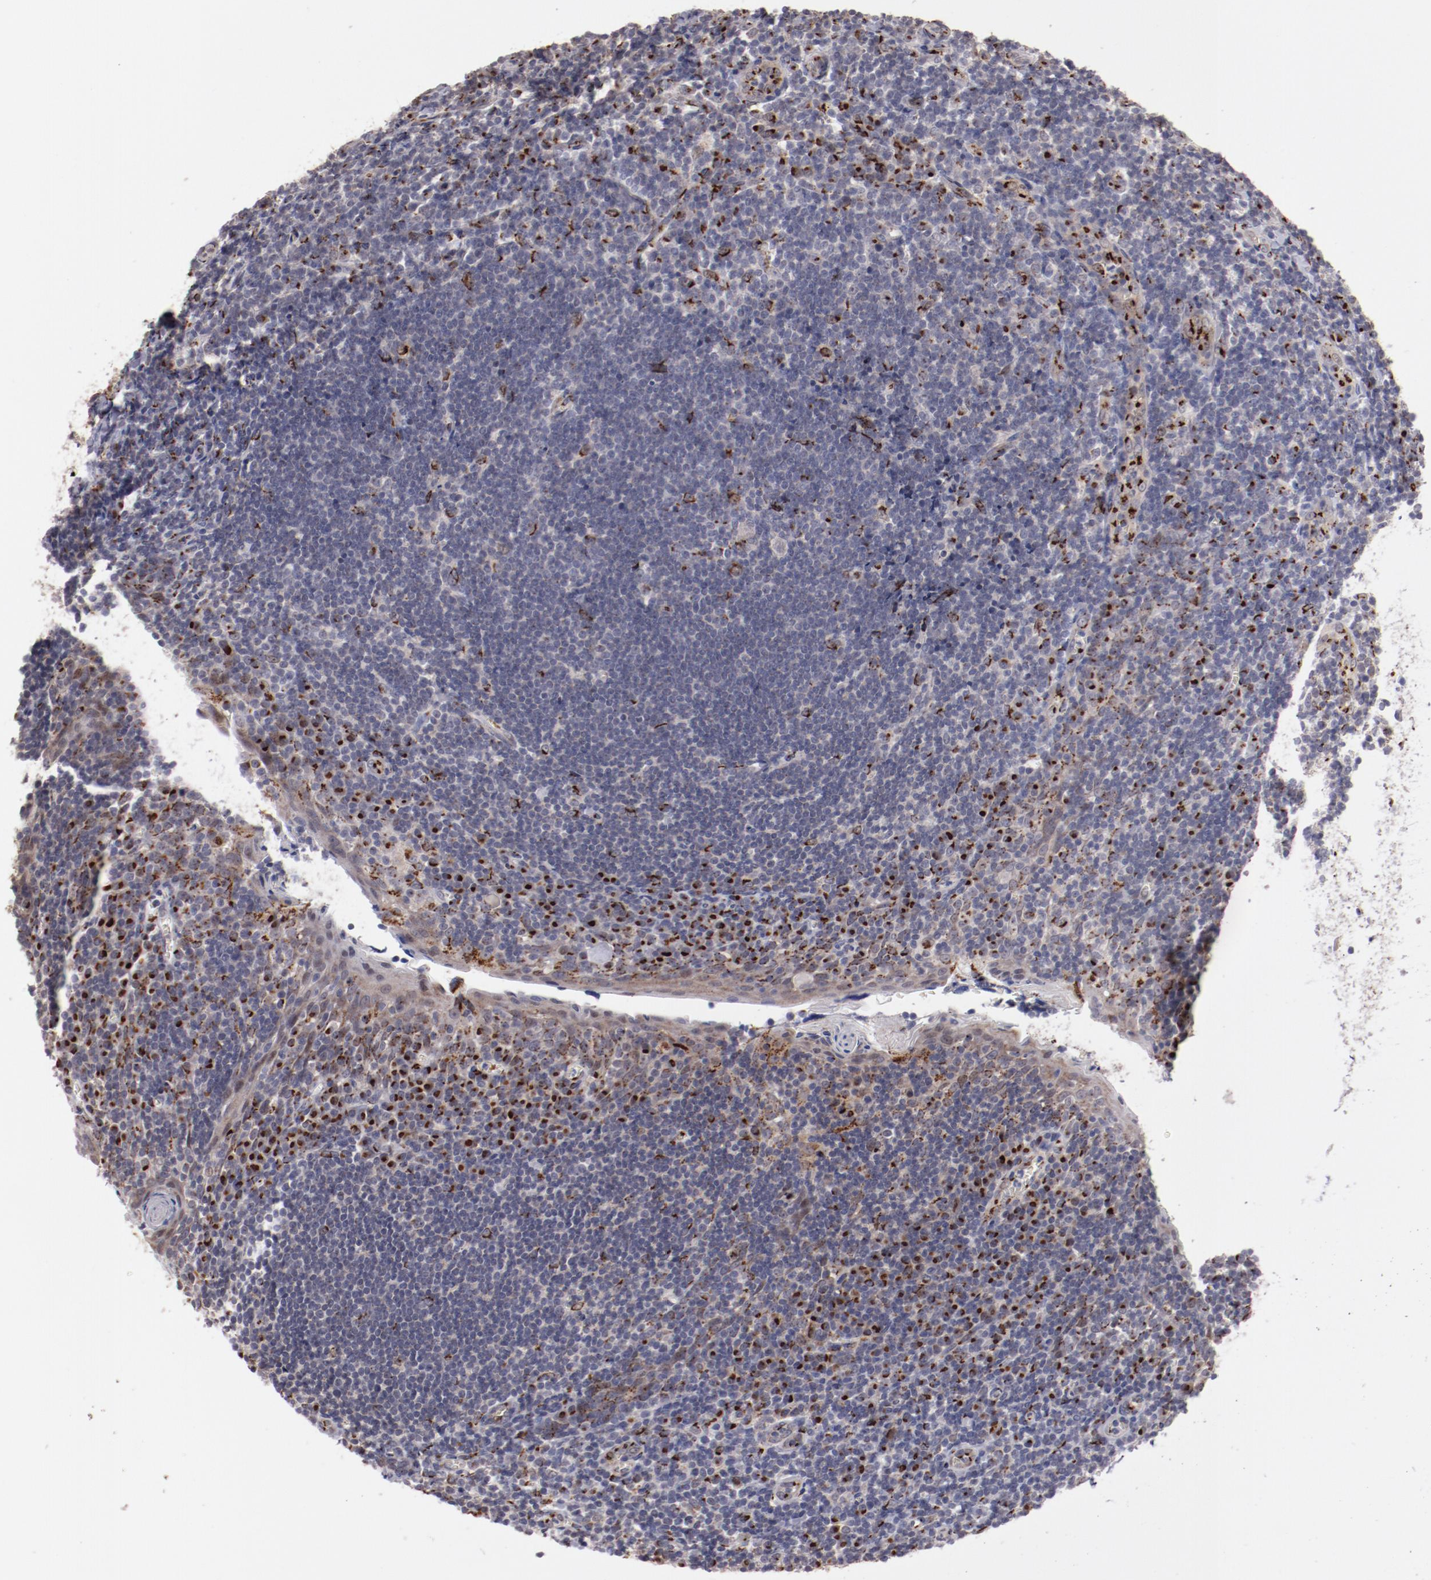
{"staining": {"intensity": "strong", "quantity": ">75%", "location": "cytoplasmic/membranous"}, "tissue": "tonsil", "cell_type": "Germinal center cells", "image_type": "normal", "snomed": [{"axis": "morphology", "description": "Normal tissue, NOS"}, {"axis": "topography", "description": "Tonsil"}], "caption": "An image of human tonsil stained for a protein displays strong cytoplasmic/membranous brown staining in germinal center cells.", "gene": "GOLIM4", "patient": {"sex": "male", "age": 20}}